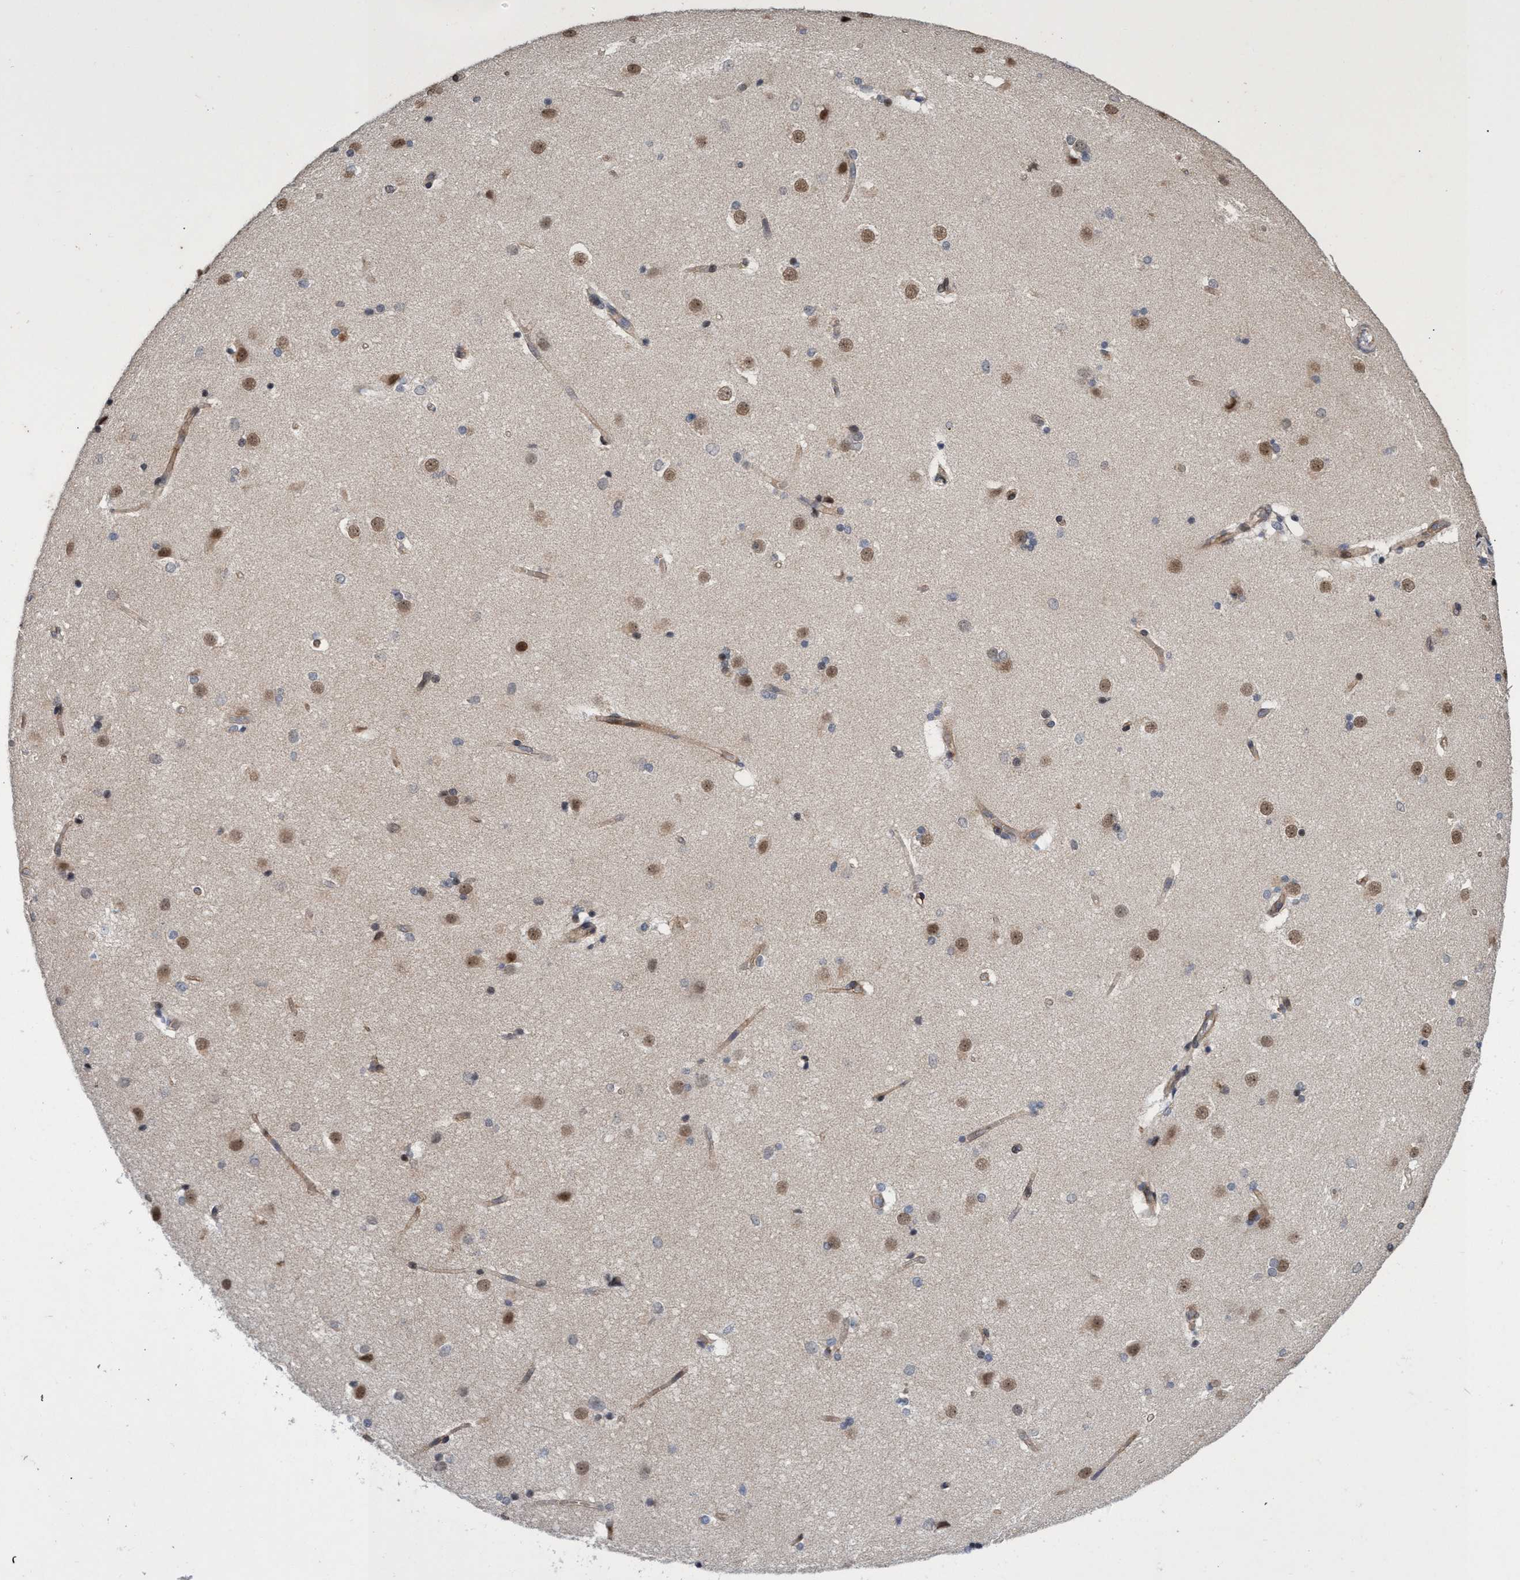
{"staining": {"intensity": "weak", "quantity": "<25%", "location": "nuclear"}, "tissue": "caudate", "cell_type": "Glial cells", "image_type": "normal", "snomed": [{"axis": "morphology", "description": "Normal tissue, NOS"}, {"axis": "topography", "description": "Lateral ventricle wall"}], "caption": "The immunohistochemistry (IHC) photomicrograph has no significant expression in glial cells of caudate. The staining was performed using DAB (3,3'-diaminobenzidine) to visualize the protein expression in brown, while the nuclei were stained in blue with hematoxylin (Magnification: 20x).", "gene": "ZNF750", "patient": {"sex": "female", "age": 19}}